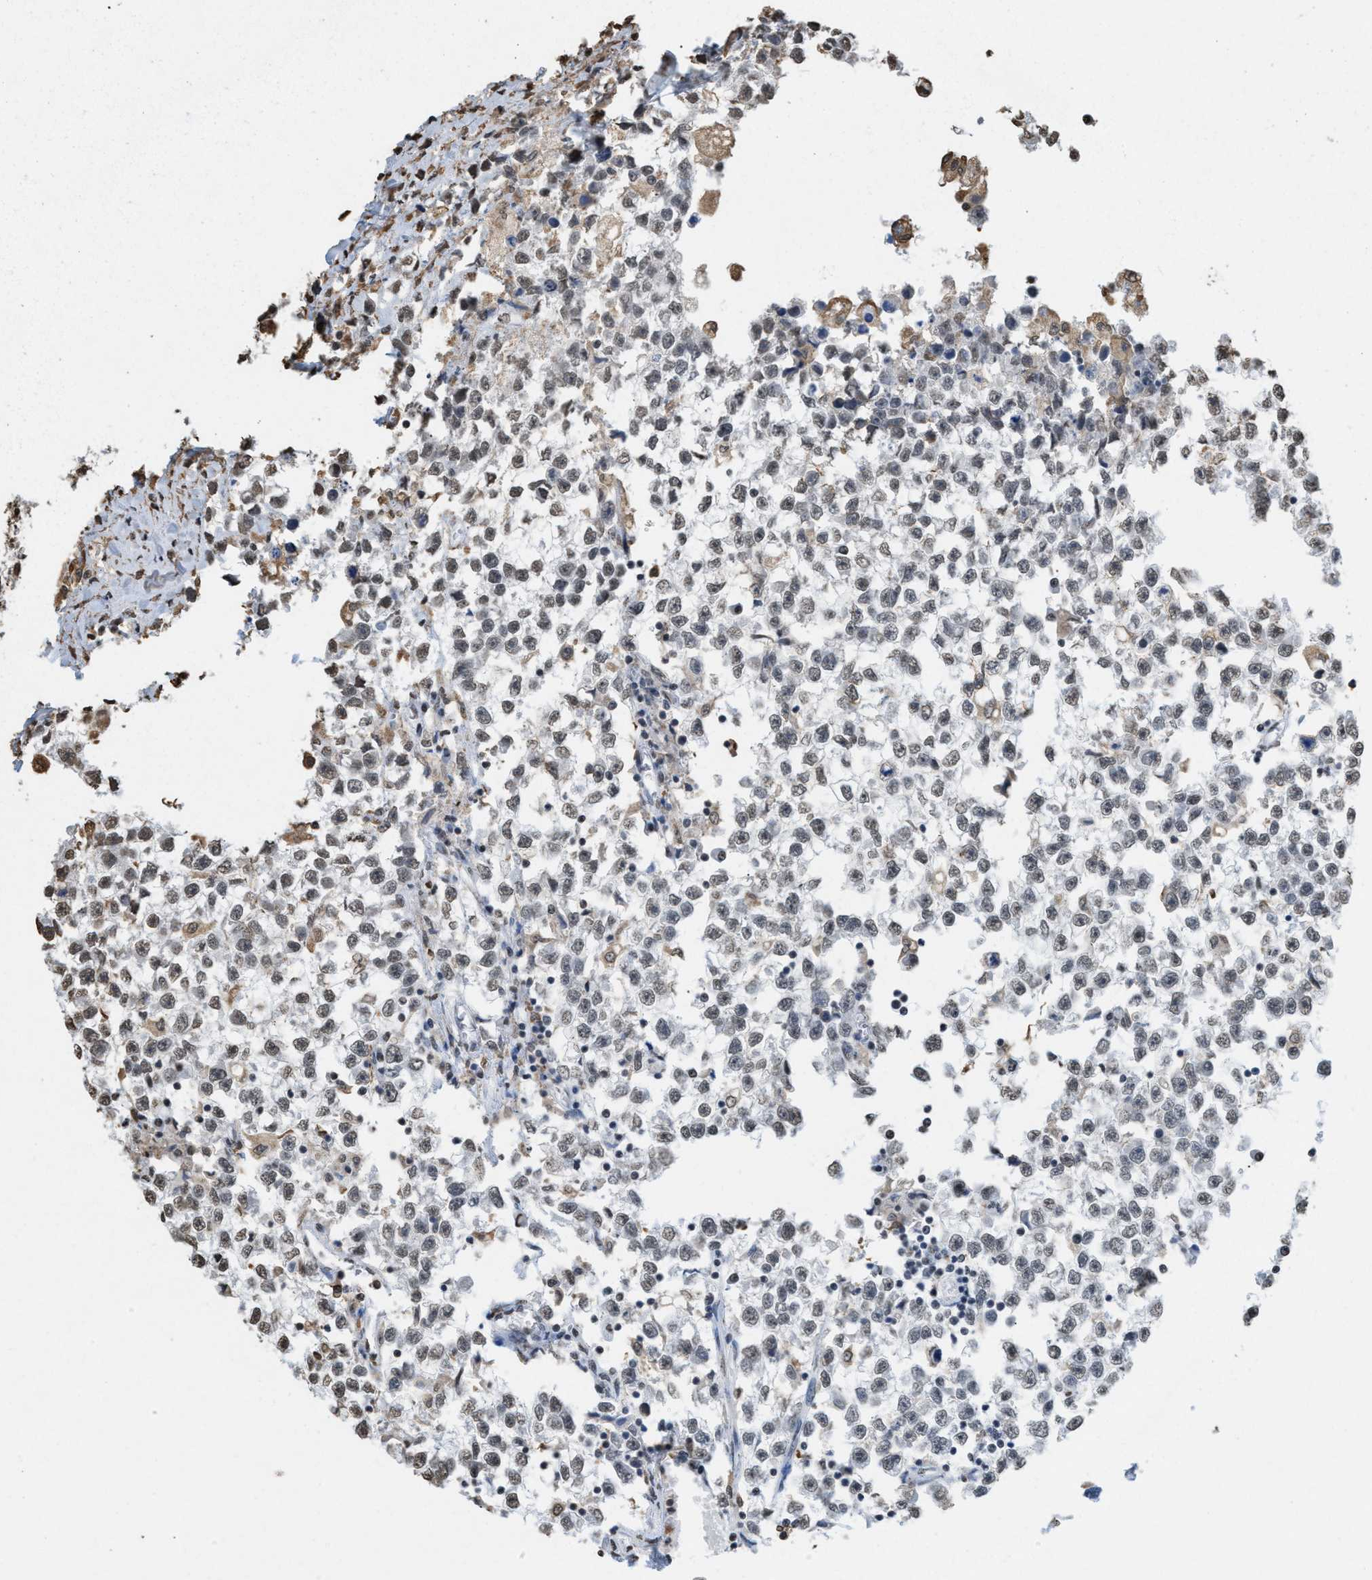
{"staining": {"intensity": "weak", "quantity": "<25%", "location": "nuclear"}, "tissue": "testis cancer", "cell_type": "Tumor cells", "image_type": "cancer", "snomed": [{"axis": "morphology", "description": "Seminoma, NOS"}, {"axis": "morphology", "description": "Carcinoma, Embryonal, NOS"}, {"axis": "topography", "description": "Testis"}], "caption": "Testis cancer was stained to show a protein in brown. There is no significant positivity in tumor cells.", "gene": "NUP88", "patient": {"sex": "male", "age": 51}}